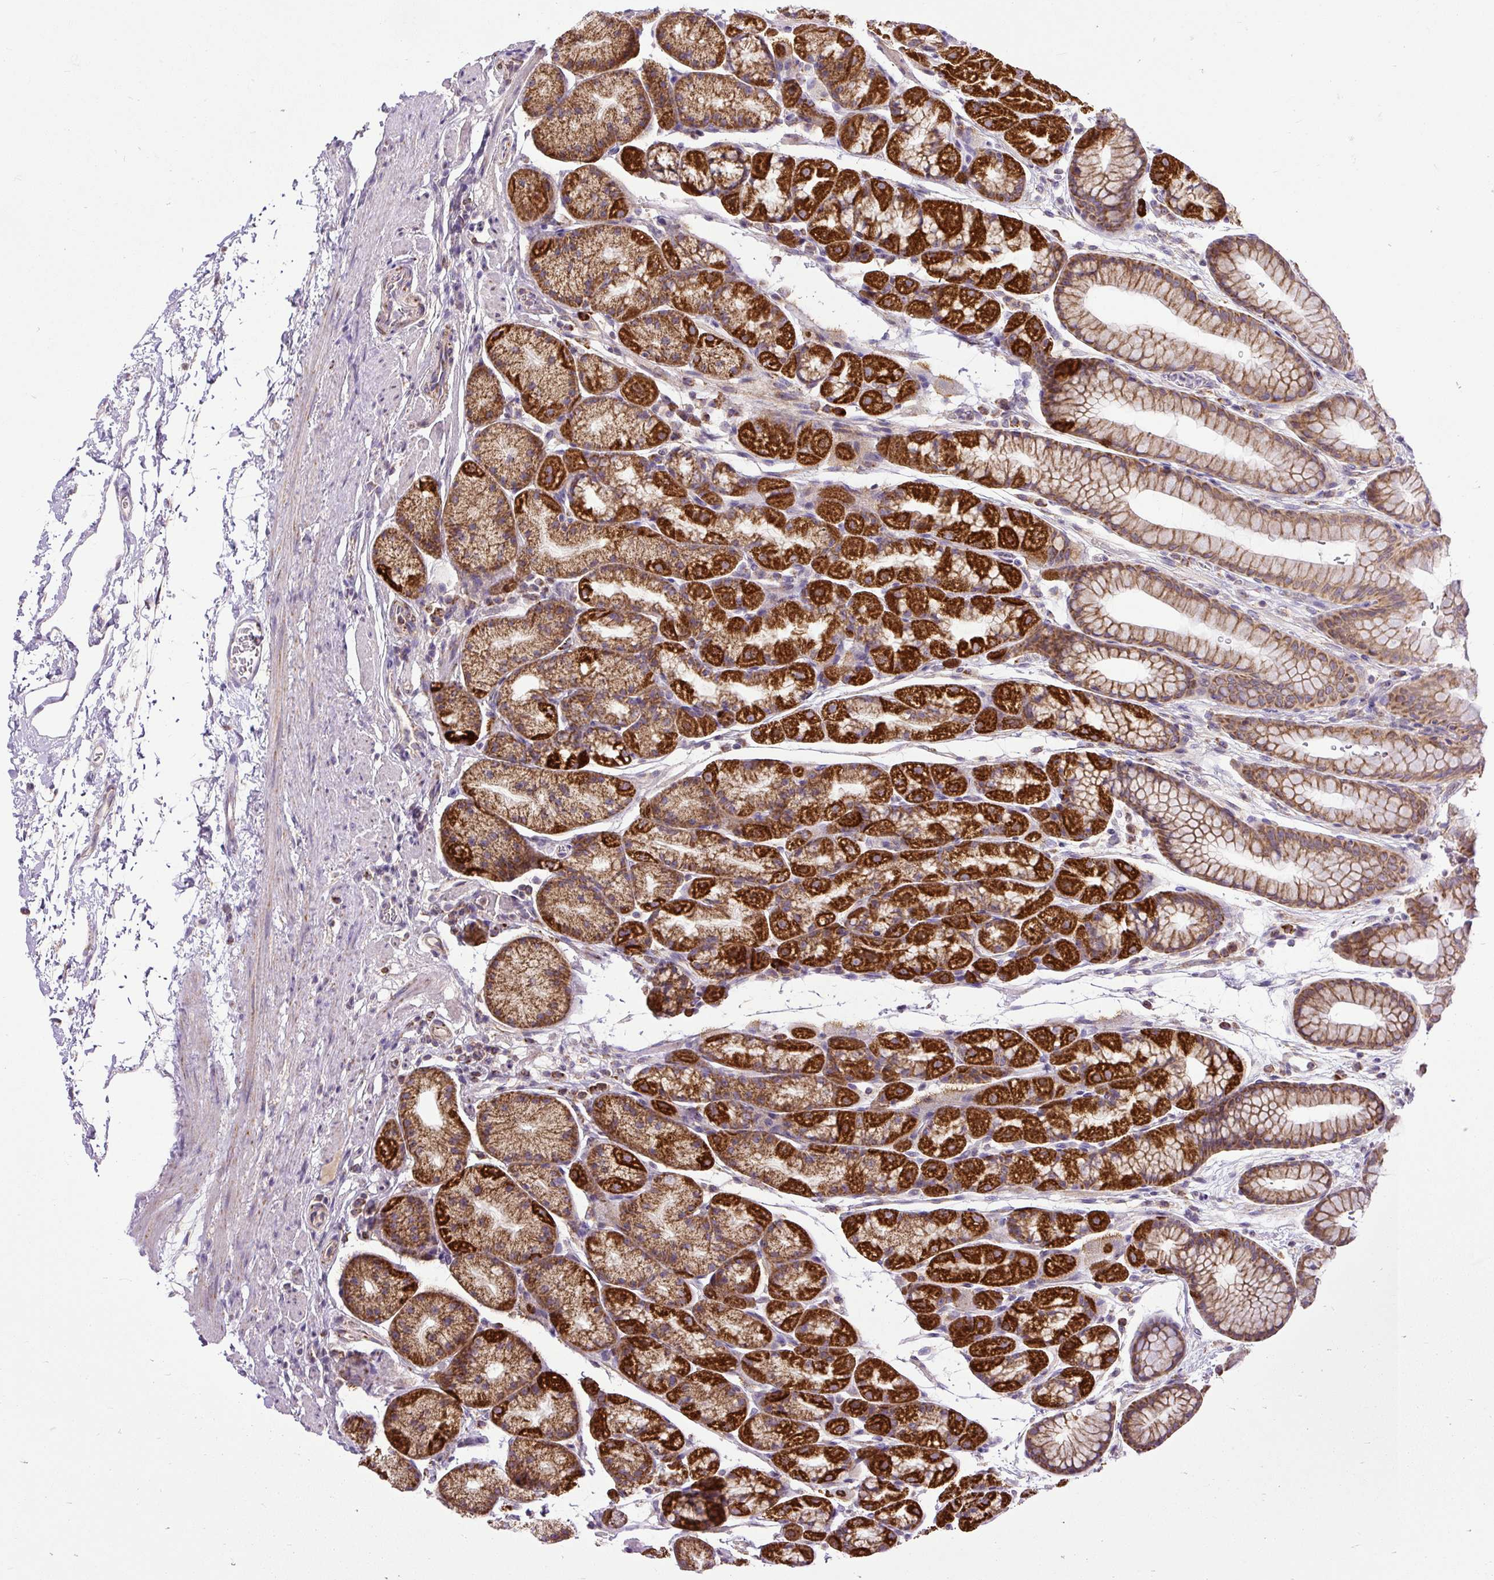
{"staining": {"intensity": "strong", "quantity": ">75%", "location": "cytoplasmic/membranous"}, "tissue": "stomach", "cell_type": "Glandular cells", "image_type": "normal", "snomed": [{"axis": "morphology", "description": "Normal tissue, NOS"}, {"axis": "topography", "description": "Stomach, lower"}], "caption": "DAB immunohistochemical staining of normal stomach shows strong cytoplasmic/membranous protein expression in approximately >75% of glandular cells.", "gene": "TM2D3", "patient": {"sex": "male", "age": 67}}